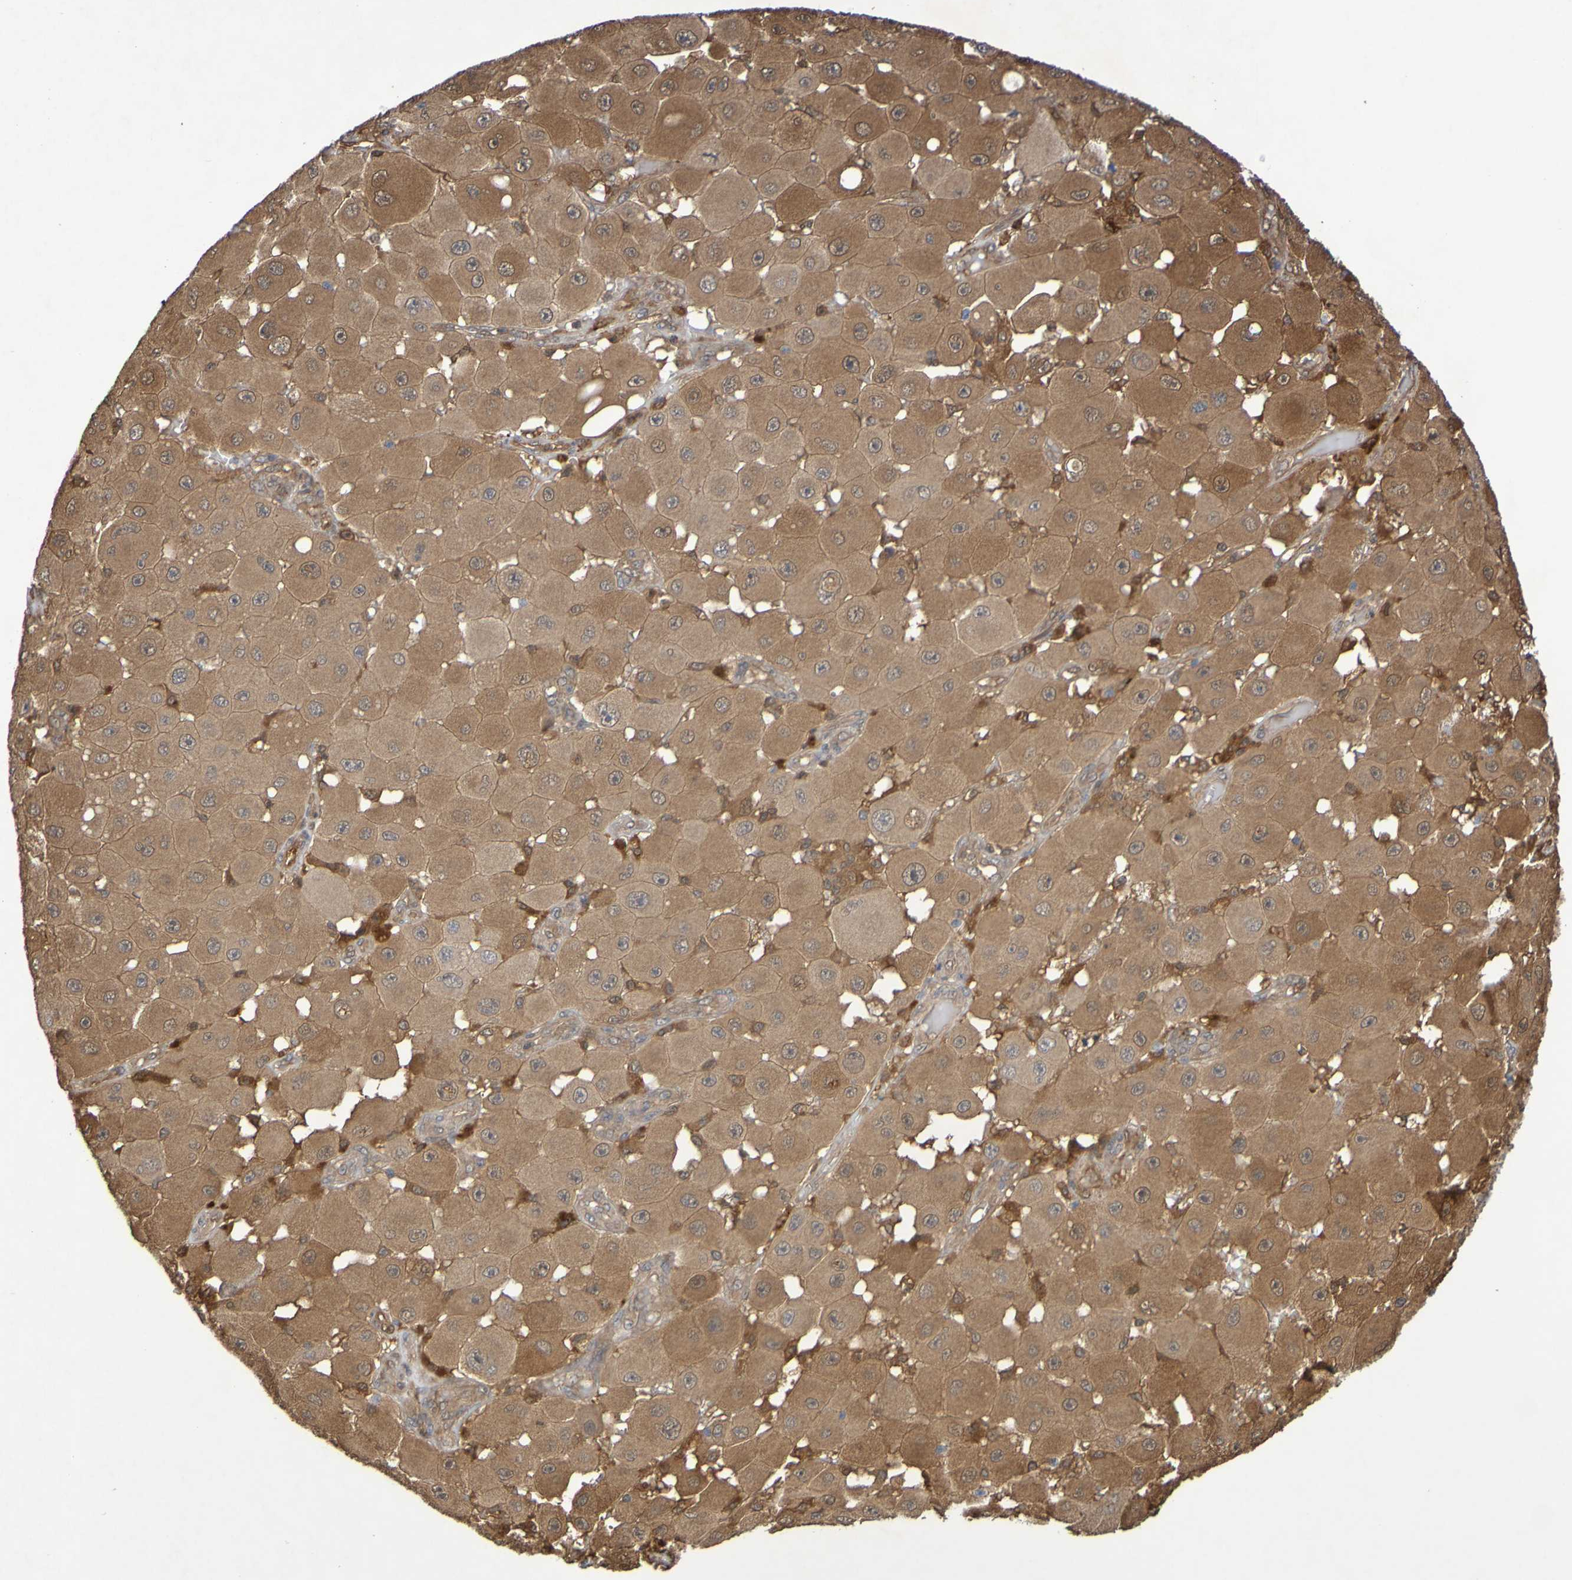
{"staining": {"intensity": "moderate", "quantity": ">75%", "location": "cytoplasmic/membranous"}, "tissue": "melanoma", "cell_type": "Tumor cells", "image_type": "cancer", "snomed": [{"axis": "morphology", "description": "Malignant melanoma, NOS"}, {"axis": "topography", "description": "Skin"}], "caption": "Tumor cells show medium levels of moderate cytoplasmic/membranous staining in about >75% of cells in melanoma.", "gene": "SERPINB6", "patient": {"sex": "female", "age": 81}}